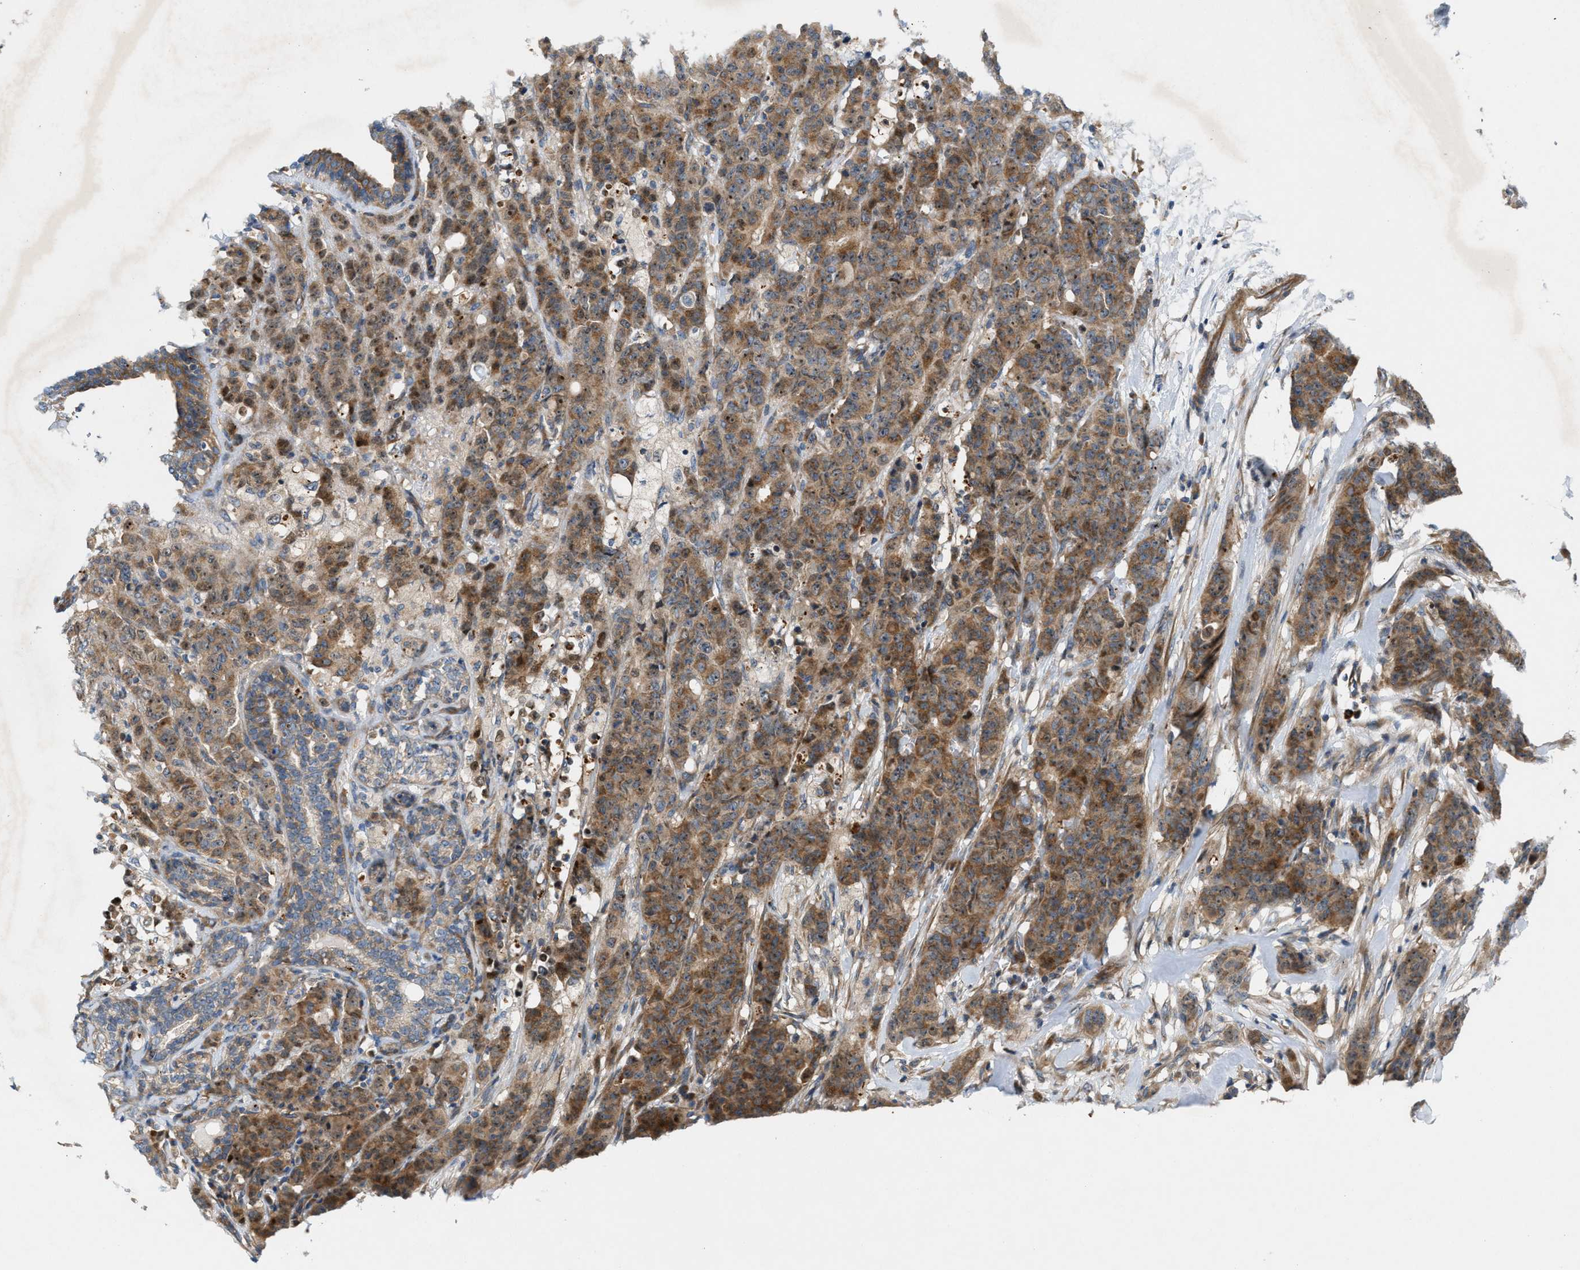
{"staining": {"intensity": "moderate", "quantity": ">75%", "location": "cytoplasmic/membranous,nuclear"}, "tissue": "breast cancer", "cell_type": "Tumor cells", "image_type": "cancer", "snomed": [{"axis": "morphology", "description": "Normal tissue, NOS"}, {"axis": "morphology", "description": "Duct carcinoma"}, {"axis": "topography", "description": "Breast"}], "caption": "Infiltrating ductal carcinoma (breast) was stained to show a protein in brown. There is medium levels of moderate cytoplasmic/membranous and nuclear positivity in approximately >75% of tumor cells.", "gene": "CYB5D1", "patient": {"sex": "female", "age": 40}}